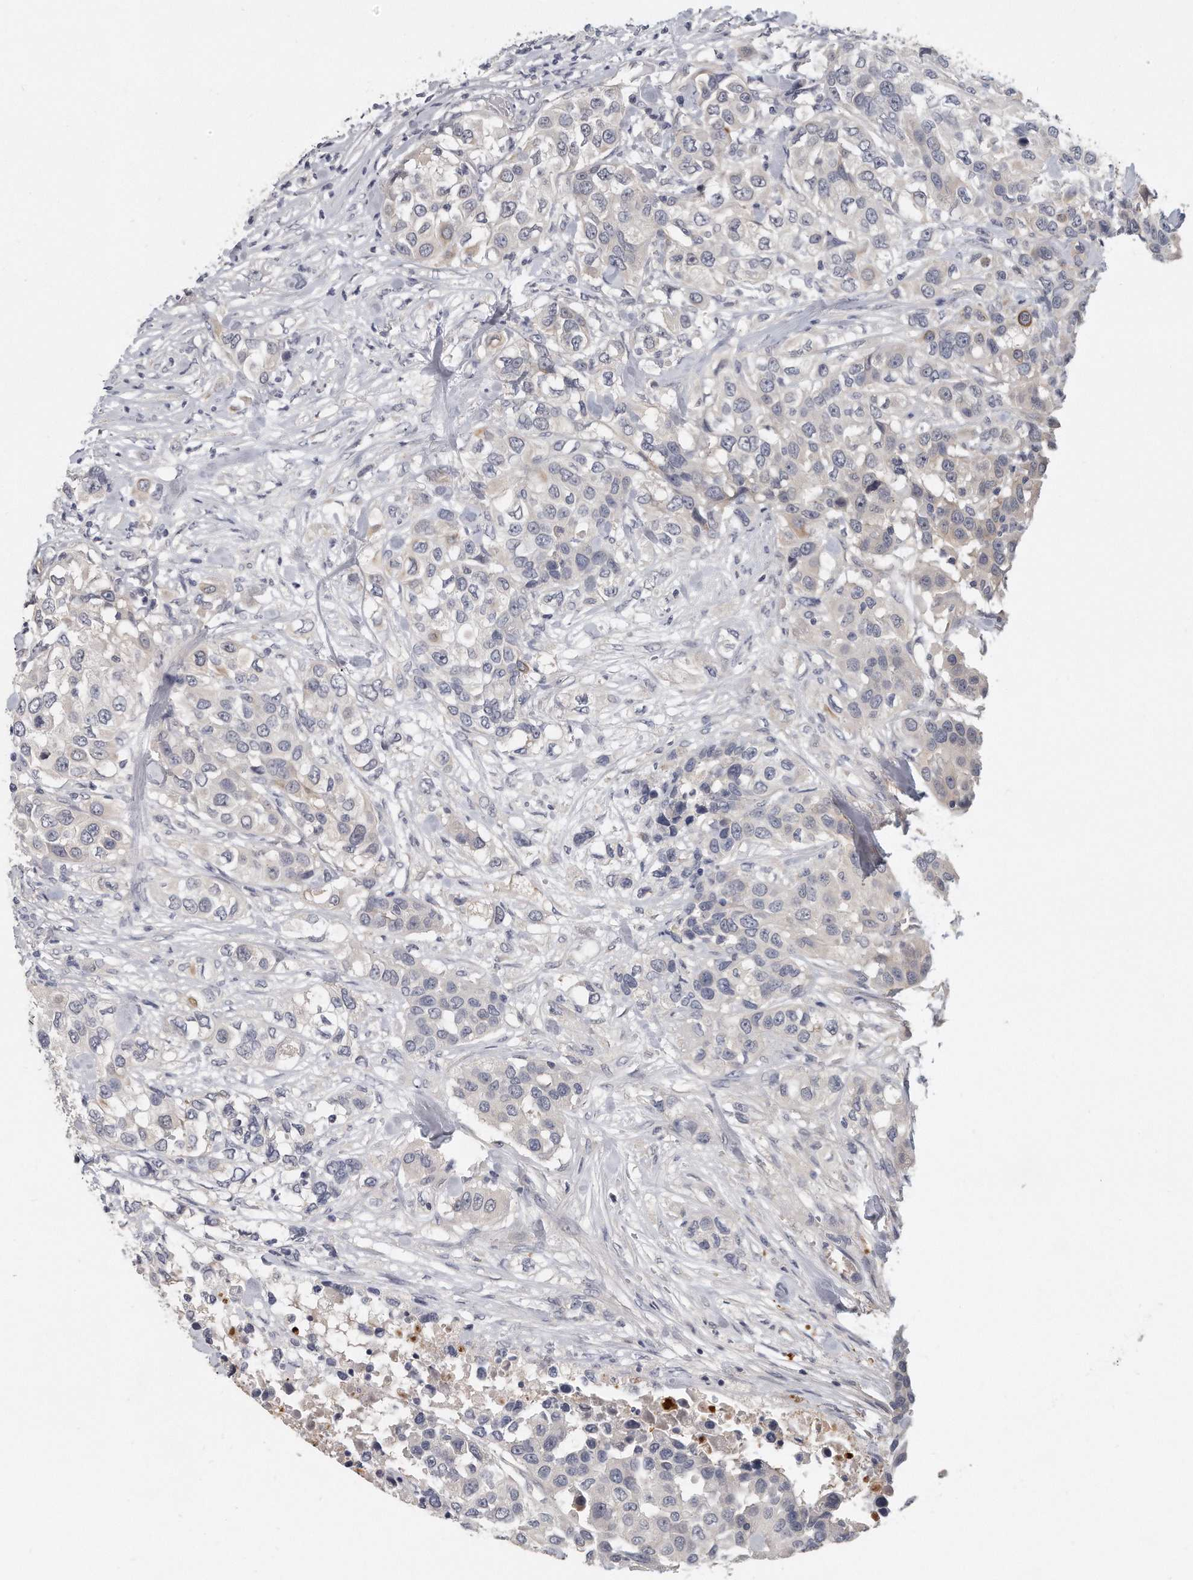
{"staining": {"intensity": "negative", "quantity": "none", "location": "none"}, "tissue": "urothelial cancer", "cell_type": "Tumor cells", "image_type": "cancer", "snomed": [{"axis": "morphology", "description": "Urothelial carcinoma, High grade"}, {"axis": "topography", "description": "Urinary bladder"}], "caption": "High magnification brightfield microscopy of urothelial cancer stained with DAB (brown) and counterstained with hematoxylin (blue): tumor cells show no significant expression.", "gene": "KLHL7", "patient": {"sex": "female", "age": 80}}